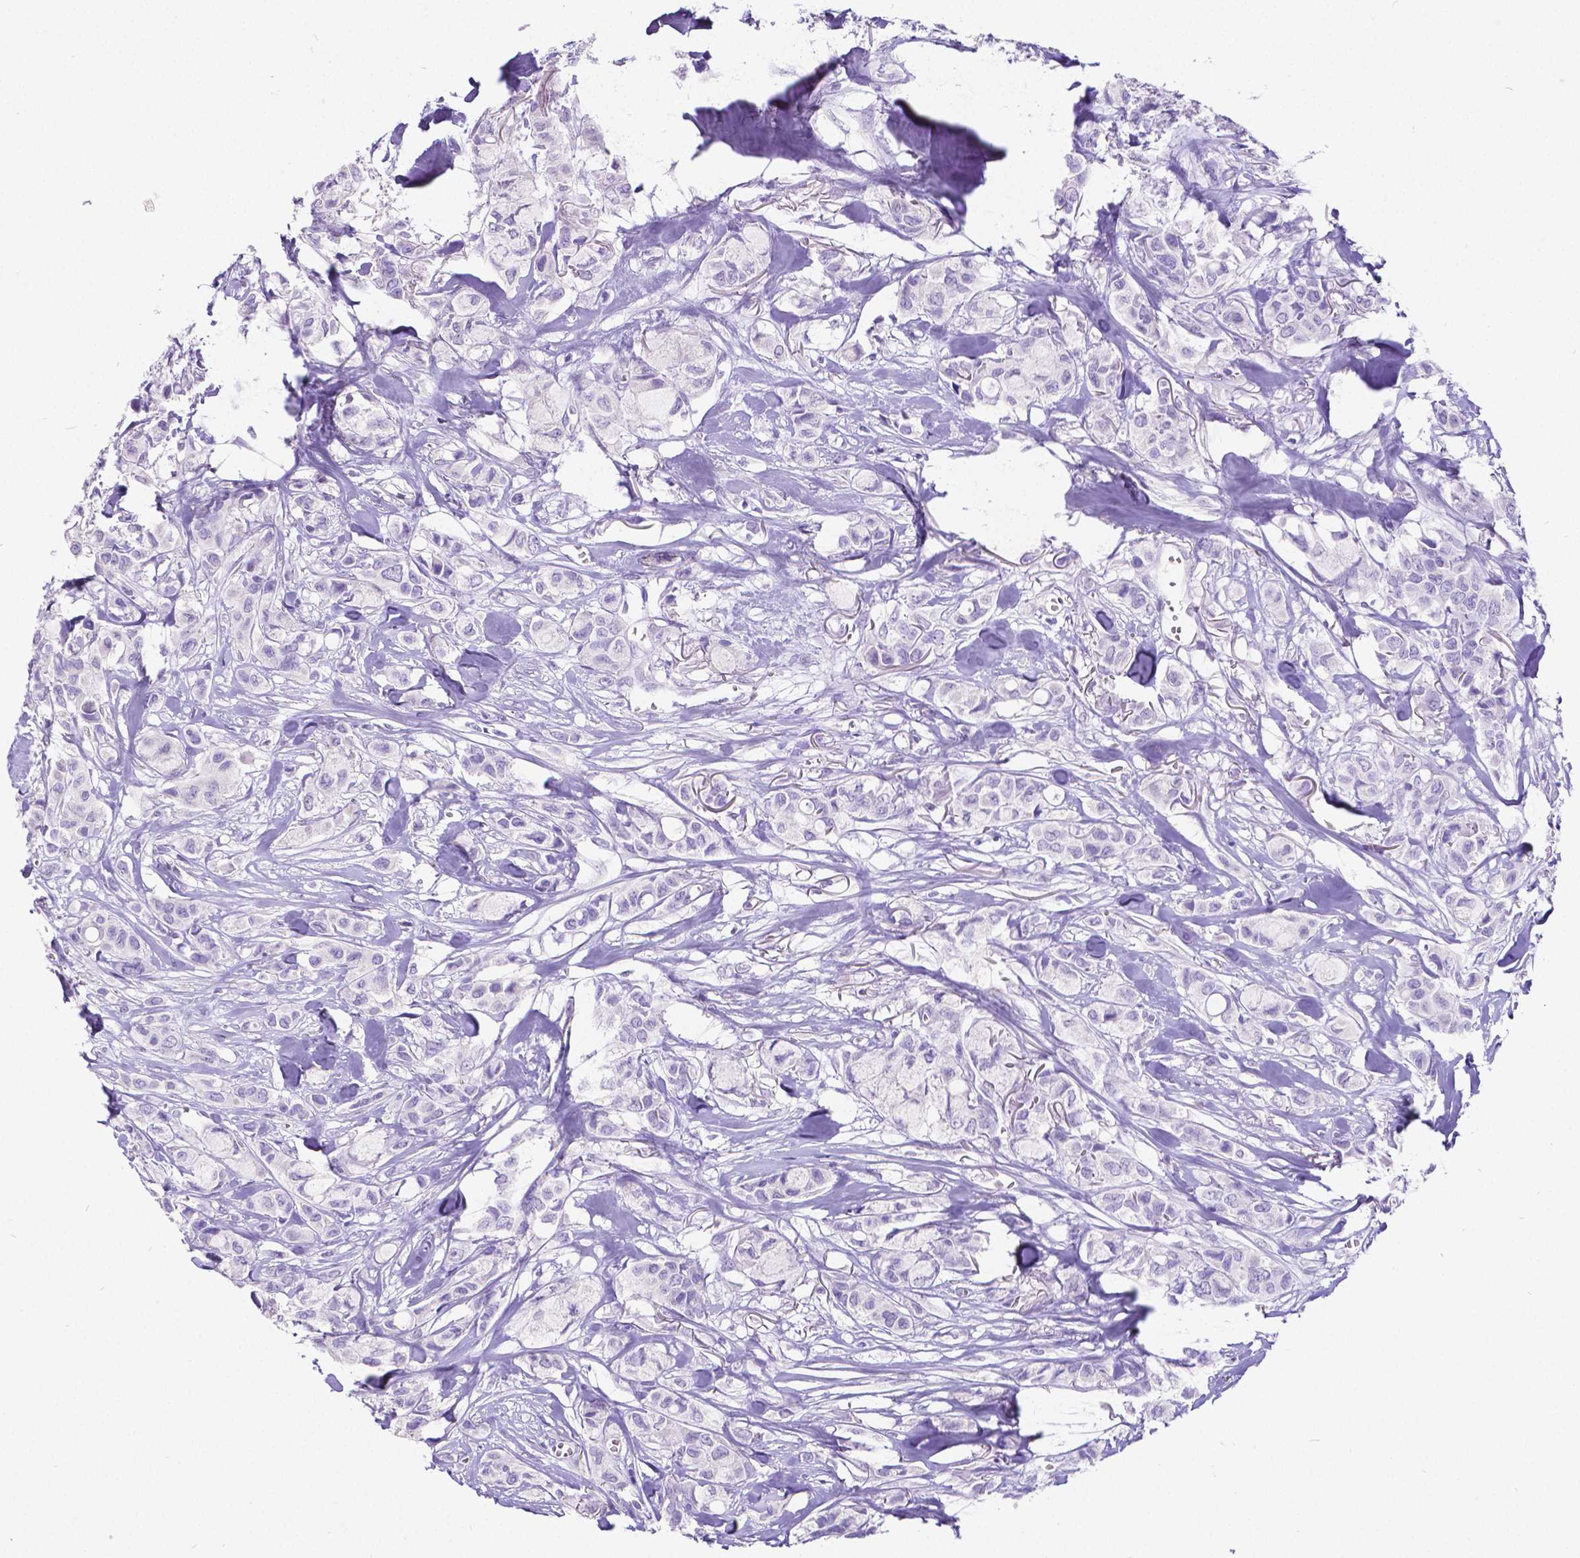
{"staining": {"intensity": "negative", "quantity": "none", "location": "none"}, "tissue": "breast cancer", "cell_type": "Tumor cells", "image_type": "cancer", "snomed": [{"axis": "morphology", "description": "Duct carcinoma"}, {"axis": "topography", "description": "Breast"}], "caption": "High power microscopy image of an immunohistochemistry (IHC) histopathology image of breast infiltrating ductal carcinoma, revealing no significant positivity in tumor cells. (DAB (3,3'-diaminobenzidine) immunohistochemistry, high magnification).", "gene": "SATB2", "patient": {"sex": "female", "age": 85}}